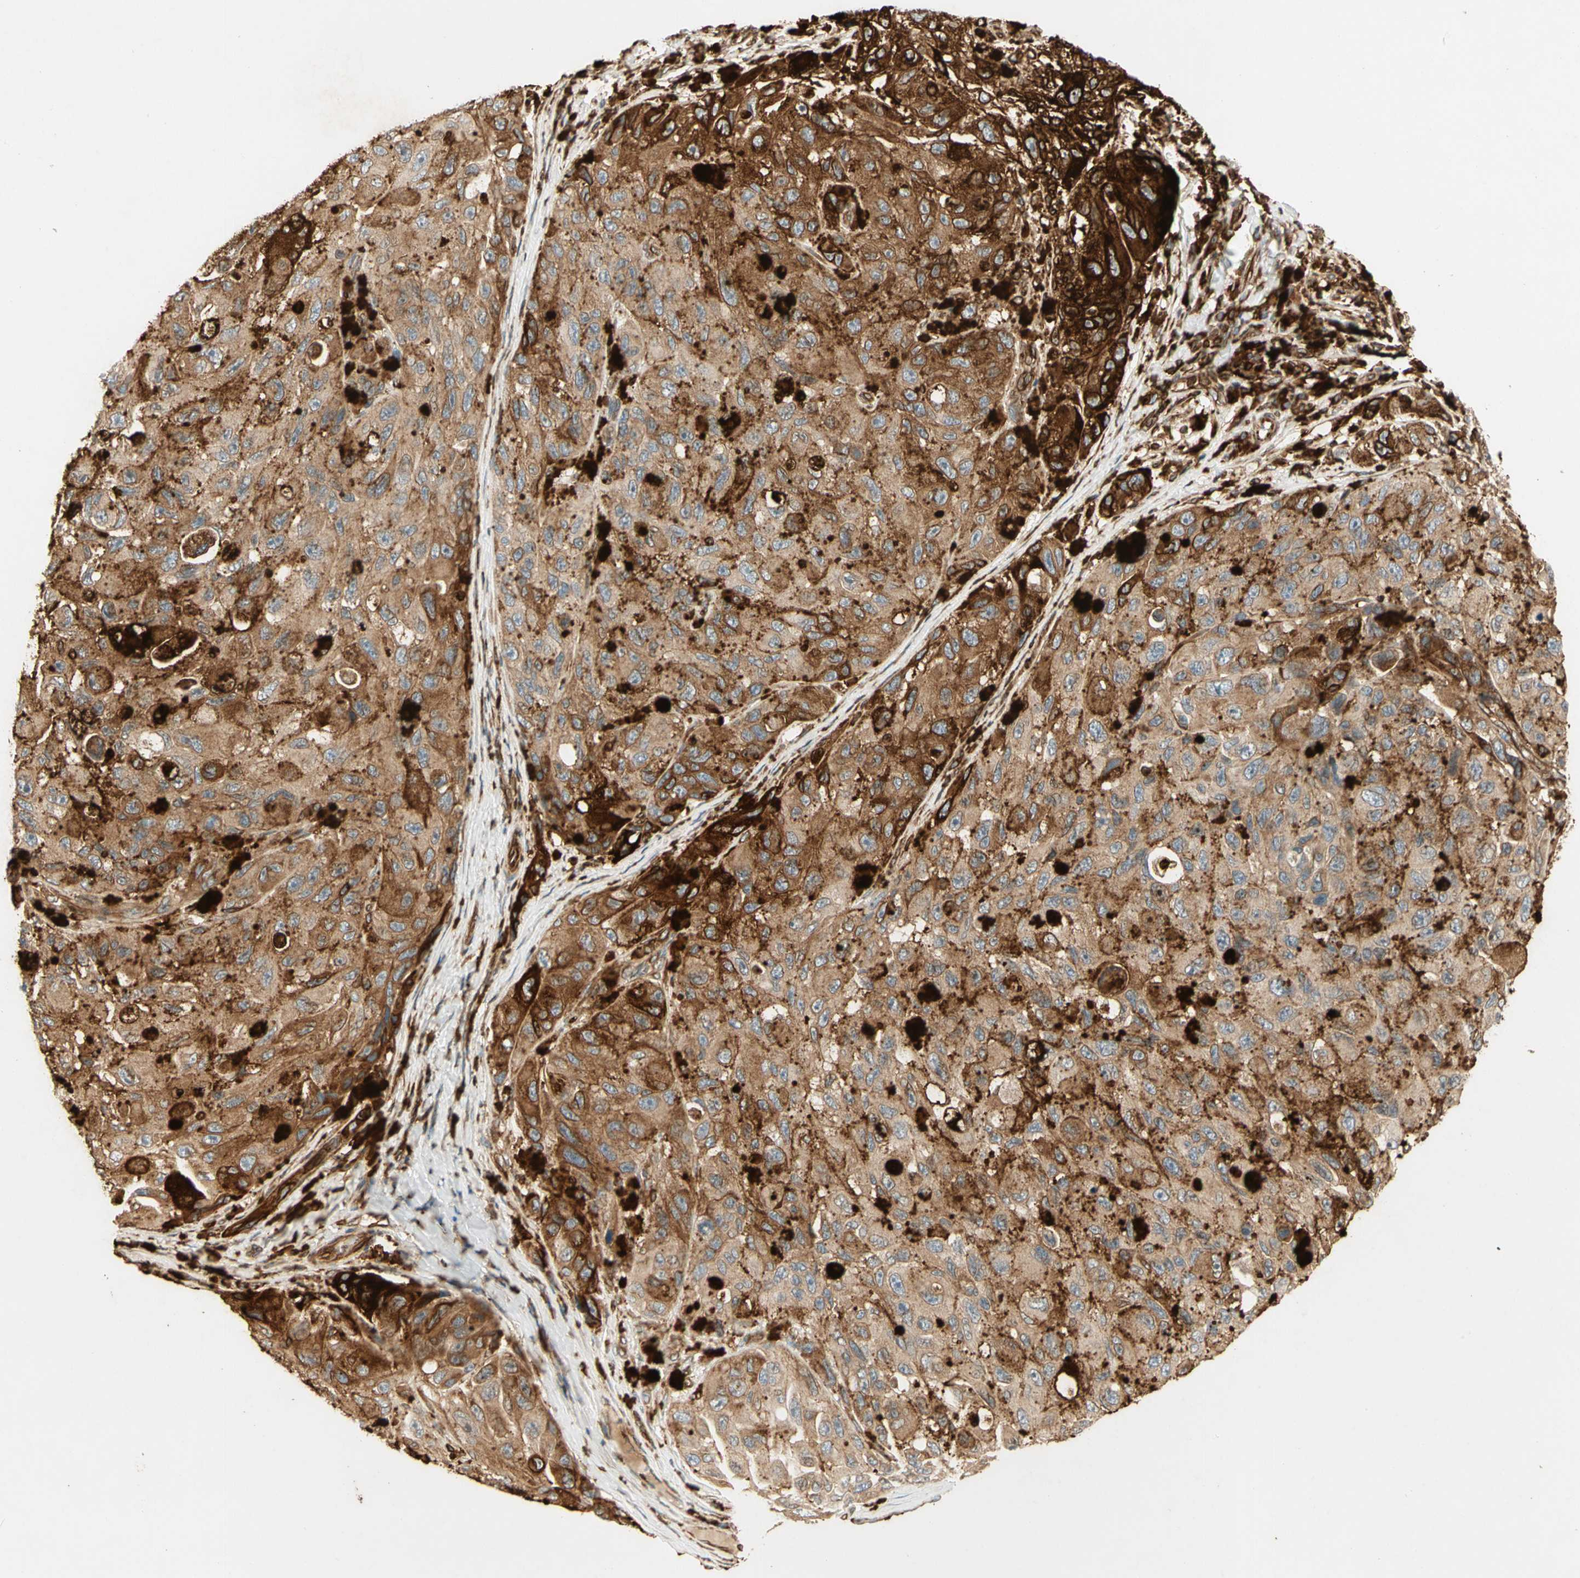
{"staining": {"intensity": "strong", "quantity": ">75%", "location": "cytoplasmic/membranous"}, "tissue": "melanoma", "cell_type": "Tumor cells", "image_type": "cancer", "snomed": [{"axis": "morphology", "description": "Malignant melanoma, NOS"}, {"axis": "topography", "description": "Skin"}], "caption": "The micrograph exhibits a brown stain indicating the presence of a protein in the cytoplasmic/membranous of tumor cells in malignant melanoma.", "gene": "TAPBP", "patient": {"sex": "female", "age": 73}}